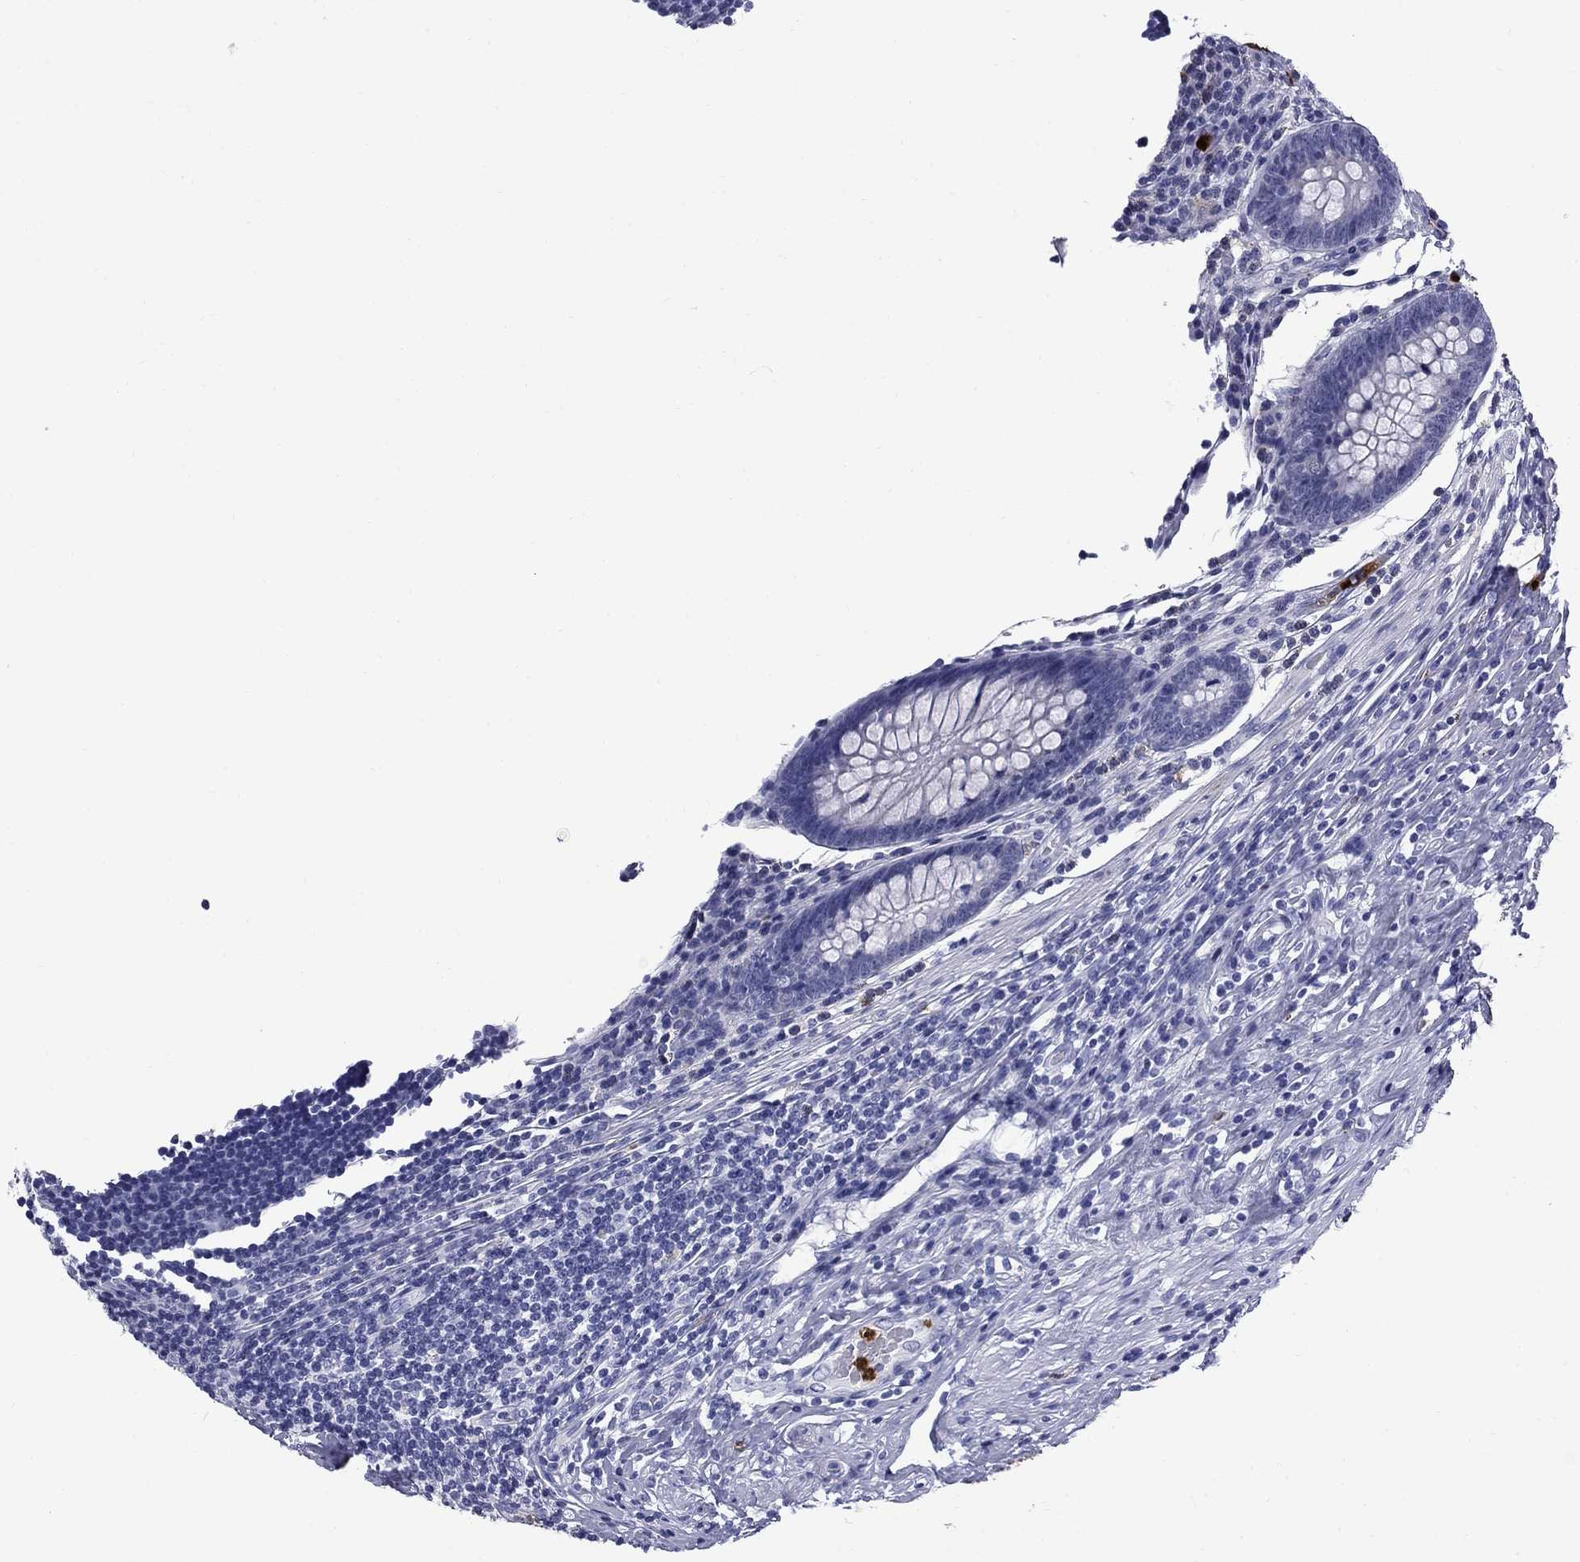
{"staining": {"intensity": "negative", "quantity": "none", "location": "none"}, "tissue": "appendix", "cell_type": "Glandular cells", "image_type": "normal", "snomed": [{"axis": "morphology", "description": "Normal tissue, NOS"}, {"axis": "topography", "description": "Appendix"}], "caption": "Glandular cells show no significant protein positivity in normal appendix. (DAB immunohistochemistry (IHC) visualized using brightfield microscopy, high magnification).", "gene": "TRIM29", "patient": {"sex": "male", "age": 47}}